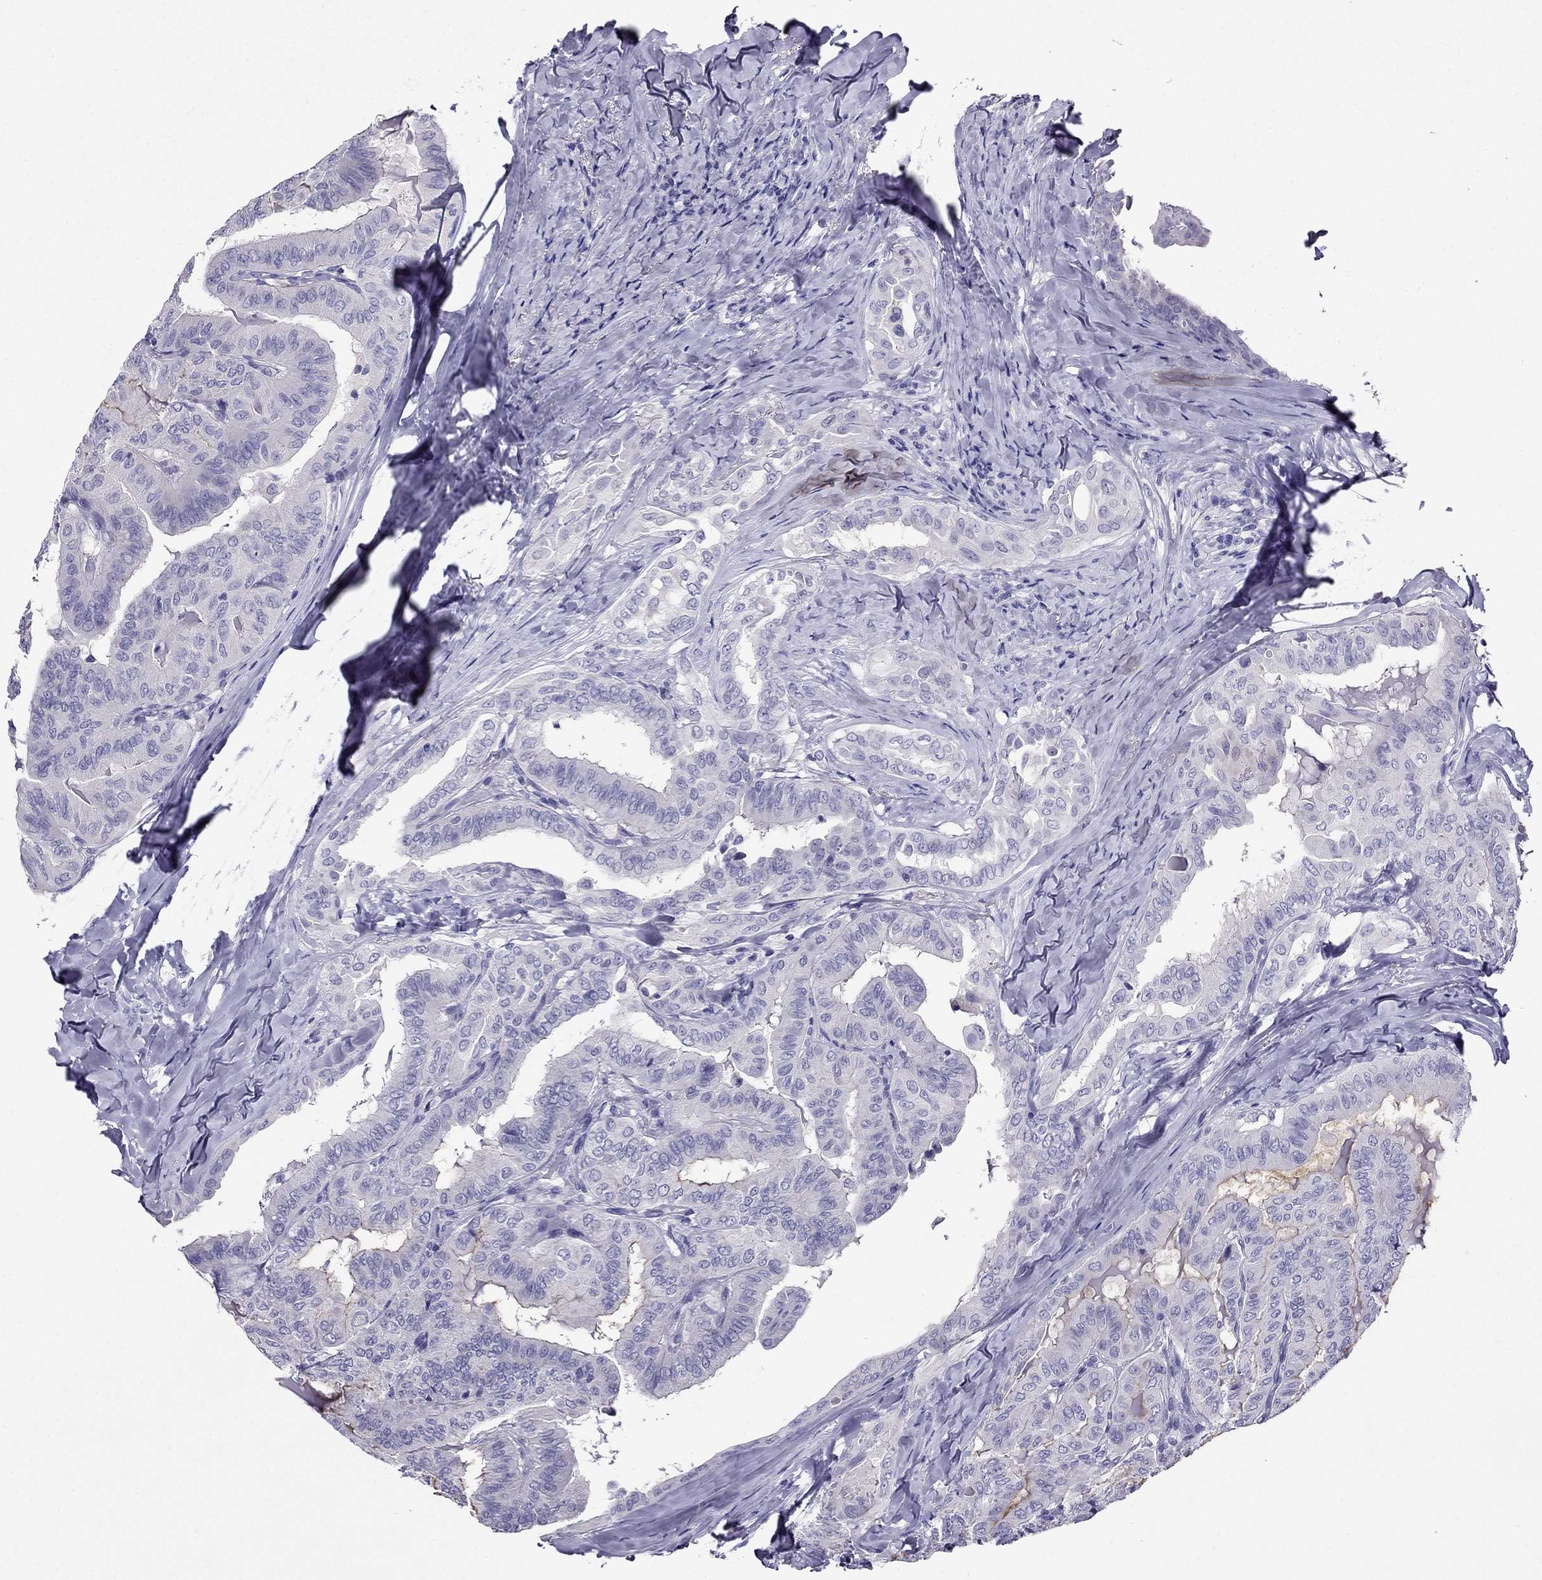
{"staining": {"intensity": "negative", "quantity": "none", "location": "none"}, "tissue": "thyroid cancer", "cell_type": "Tumor cells", "image_type": "cancer", "snomed": [{"axis": "morphology", "description": "Papillary adenocarcinoma, NOS"}, {"axis": "topography", "description": "Thyroid gland"}], "caption": "DAB (3,3'-diaminobenzidine) immunohistochemical staining of thyroid cancer (papillary adenocarcinoma) demonstrates no significant positivity in tumor cells.", "gene": "ZNF541", "patient": {"sex": "female", "age": 68}}